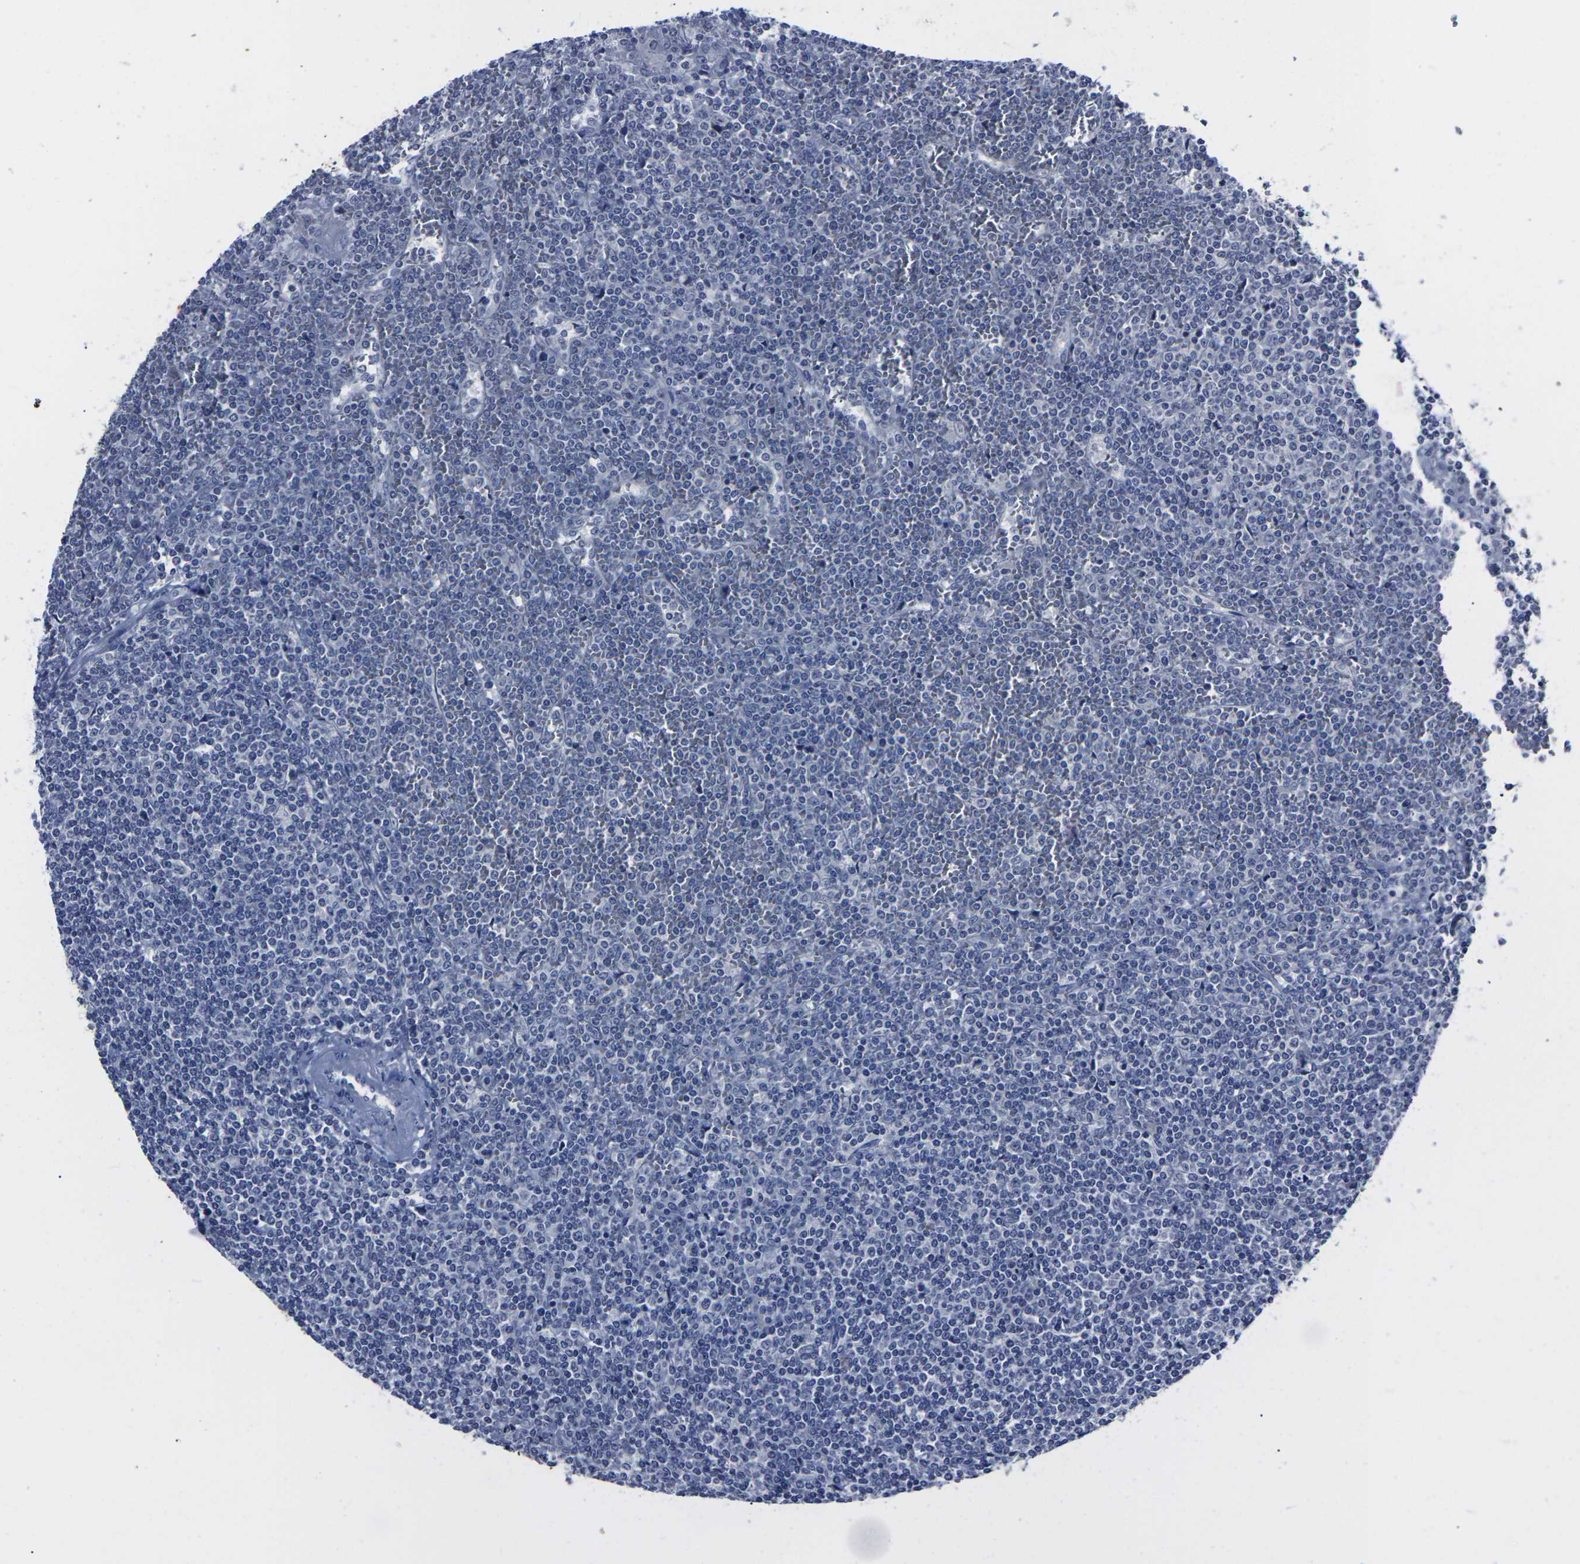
{"staining": {"intensity": "negative", "quantity": "none", "location": "none"}, "tissue": "lymphoma", "cell_type": "Tumor cells", "image_type": "cancer", "snomed": [{"axis": "morphology", "description": "Malignant lymphoma, non-Hodgkin's type, Low grade"}, {"axis": "topography", "description": "Spleen"}], "caption": "An image of lymphoma stained for a protein reveals no brown staining in tumor cells.", "gene": "MSANTD4", "patient": {"sex": "female", "age": 19}}